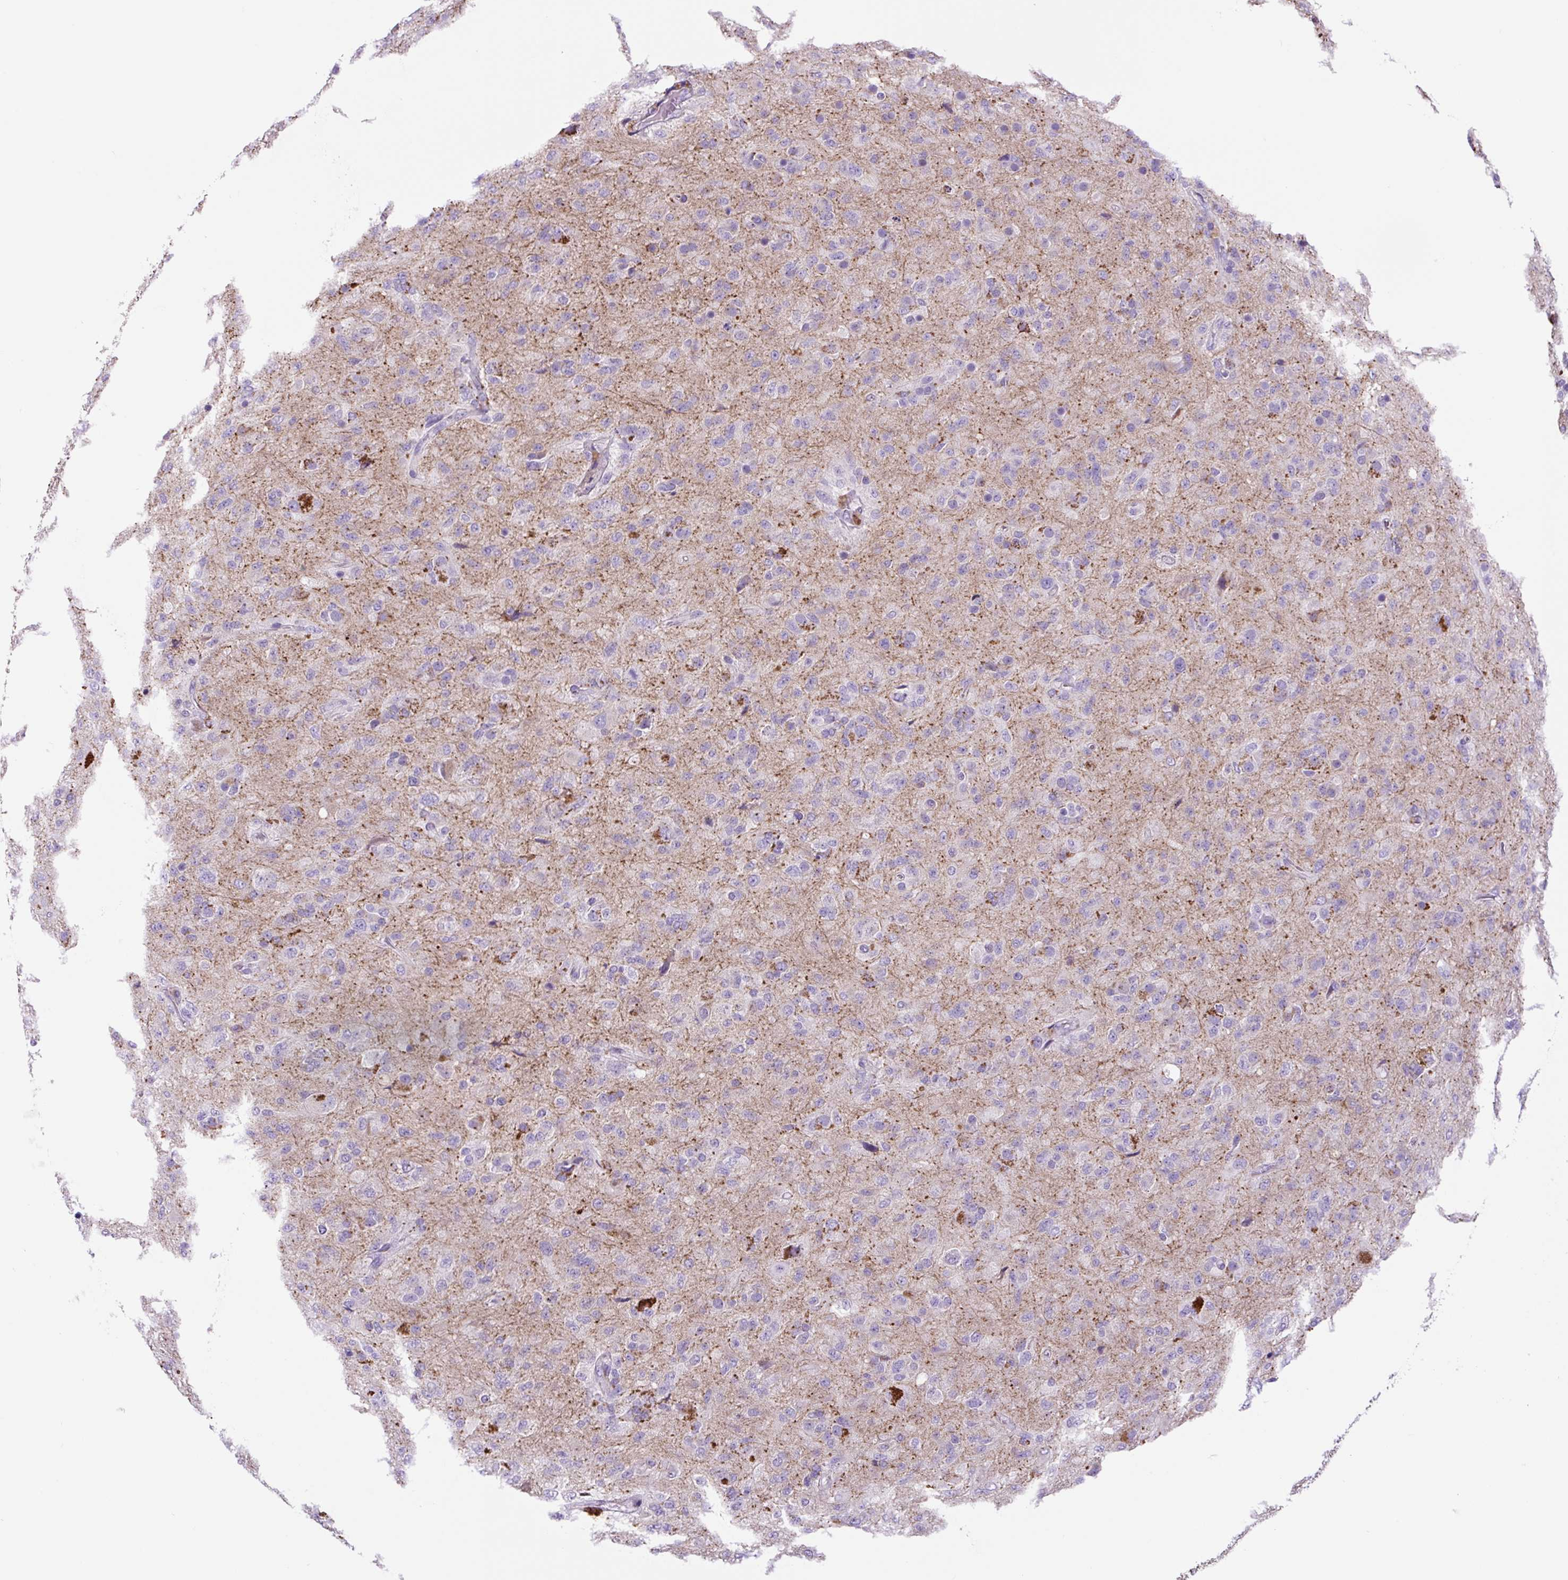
{"staining": {"intensity": "negative", "quantity": "none", "location": "none"}, "tissue": "glioma", "cell_type": "Tumor cells", "image_type": "cancer", "snomed": [{"axis": "morphology", "description": "Glioma, malignant, Low grade"}, {"axis": "topography", "description": "Brain"}], "caption": "An IHC image of malignant glioma (low-grade) is shown. There is no staining in tumor cells of malignant glioma (low-grade). (Brightfield microscopy of DAB (3,3'-diaminobenzidine) immunohistochemistry (IHC) at high magnification).", "gene": "LCN10", "patient": {"sex": "male", "age": 65}}